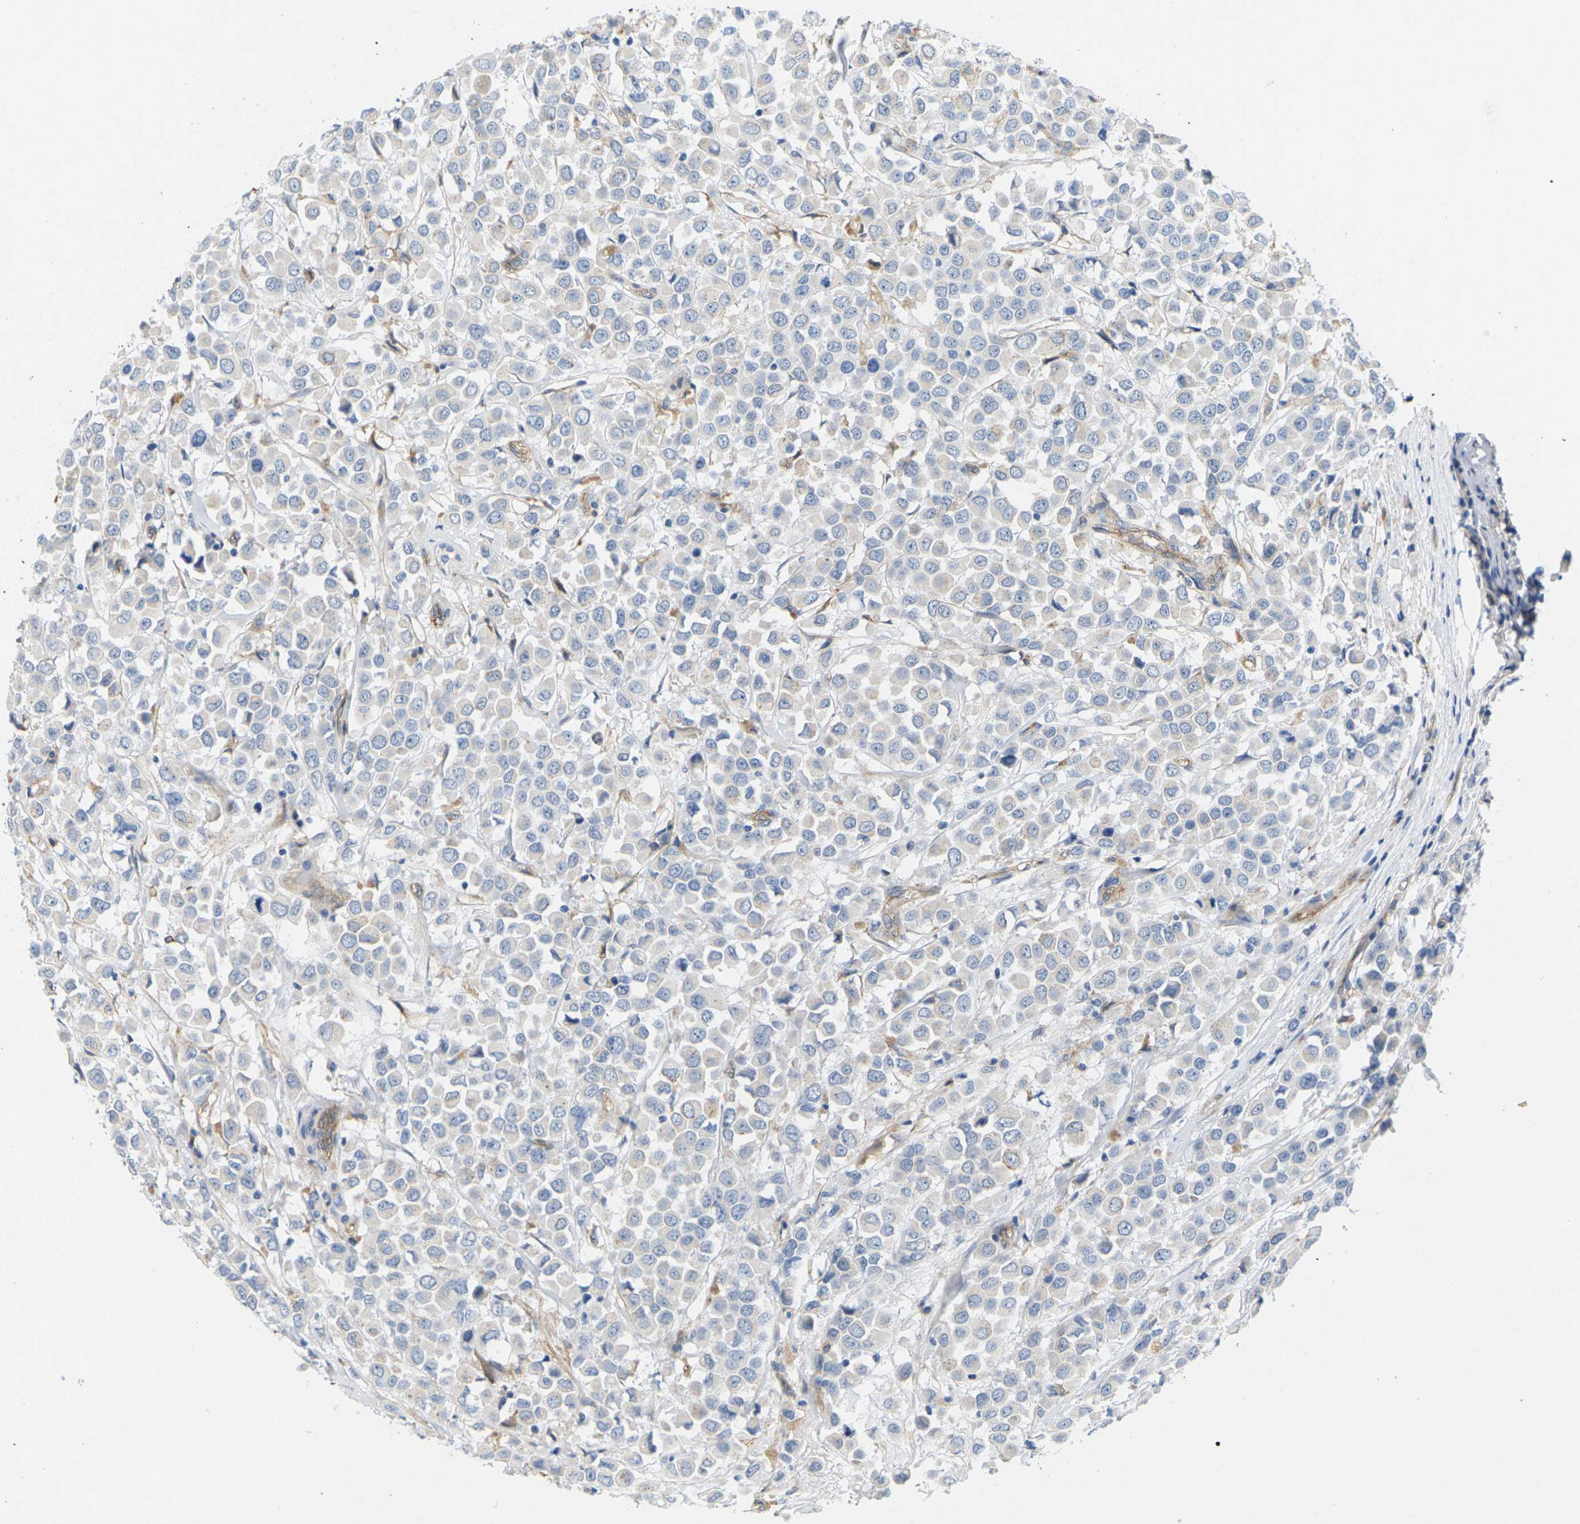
{"staining": {"intensity": "weak", "quantity": "<25%", "location": "cytoplasmic/membranous"}, "tissue": "breast cancer", "cell_type": "Tumor cells", "image_type": "cancer", "snomed": [{"axis": "morphology", "description": "Duct carcinoma"}, {"axis": "topography", "description": "Breast"}], "caption": "Micrograph shows no protein expression in tumor cells of breast intraductal carcinoma tissue.", "gene": "ITGA5", "patient": {"sex": "female", "age": 61}}